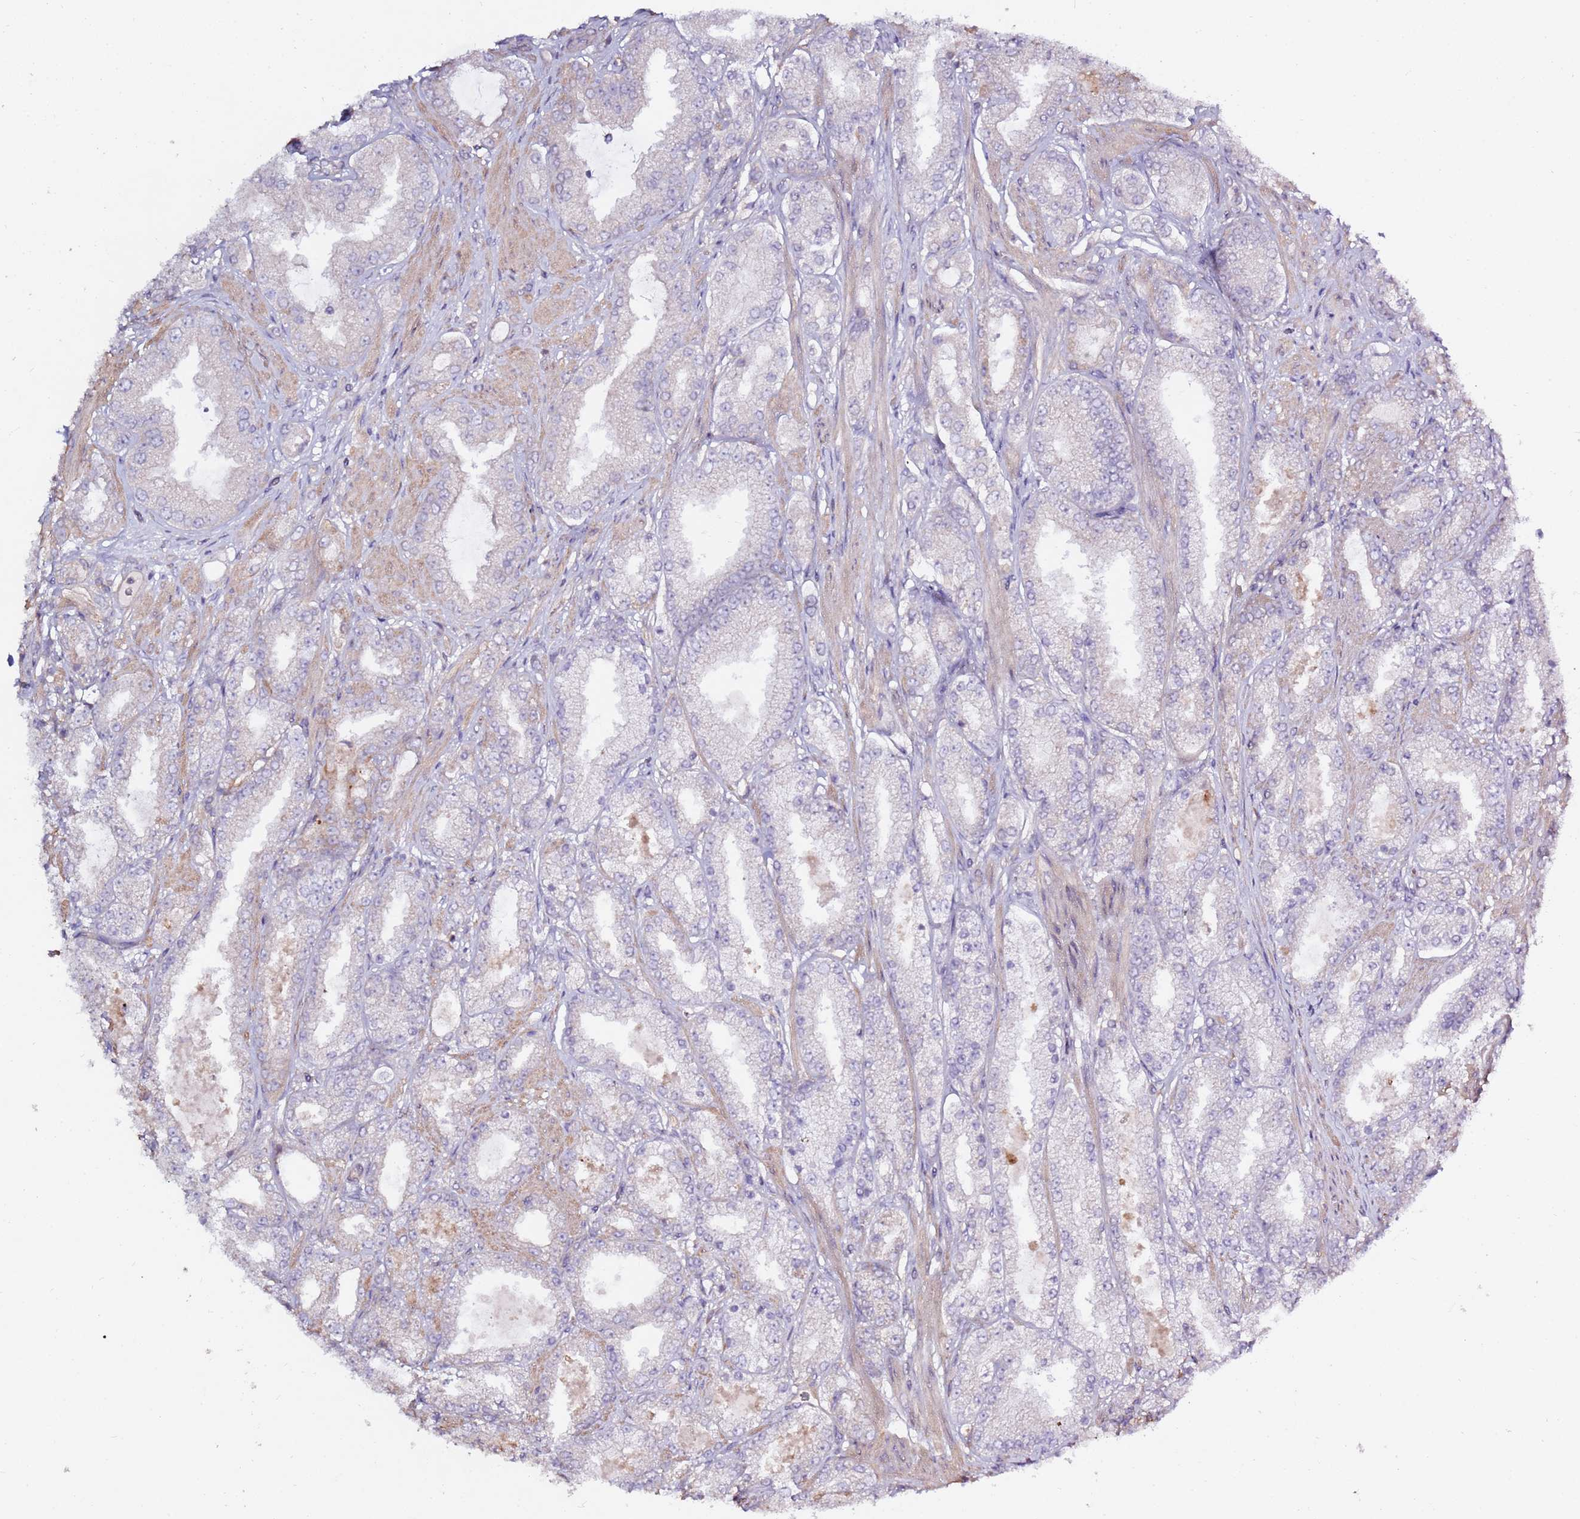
{"staining": {"intensity": "negative", "quantity": "none", "location": "none"}, "tissue": "prostate cancer", "cell_type": "Tumor cells", "image_type": "cancer", "snomed": [{"axis": "morphology", "description": "Adenocarcinoma, High grade"}, {"axis": "topography", "description": "Prostate"}], "caption": "DAB (3,3'-diaminobenzidine) immunohistochemical staining of prostate cancer demonstrates no significant positivity in tumor cells.", "gene": "EVA1B", "patient": {"sex": "male", "age": 68}}